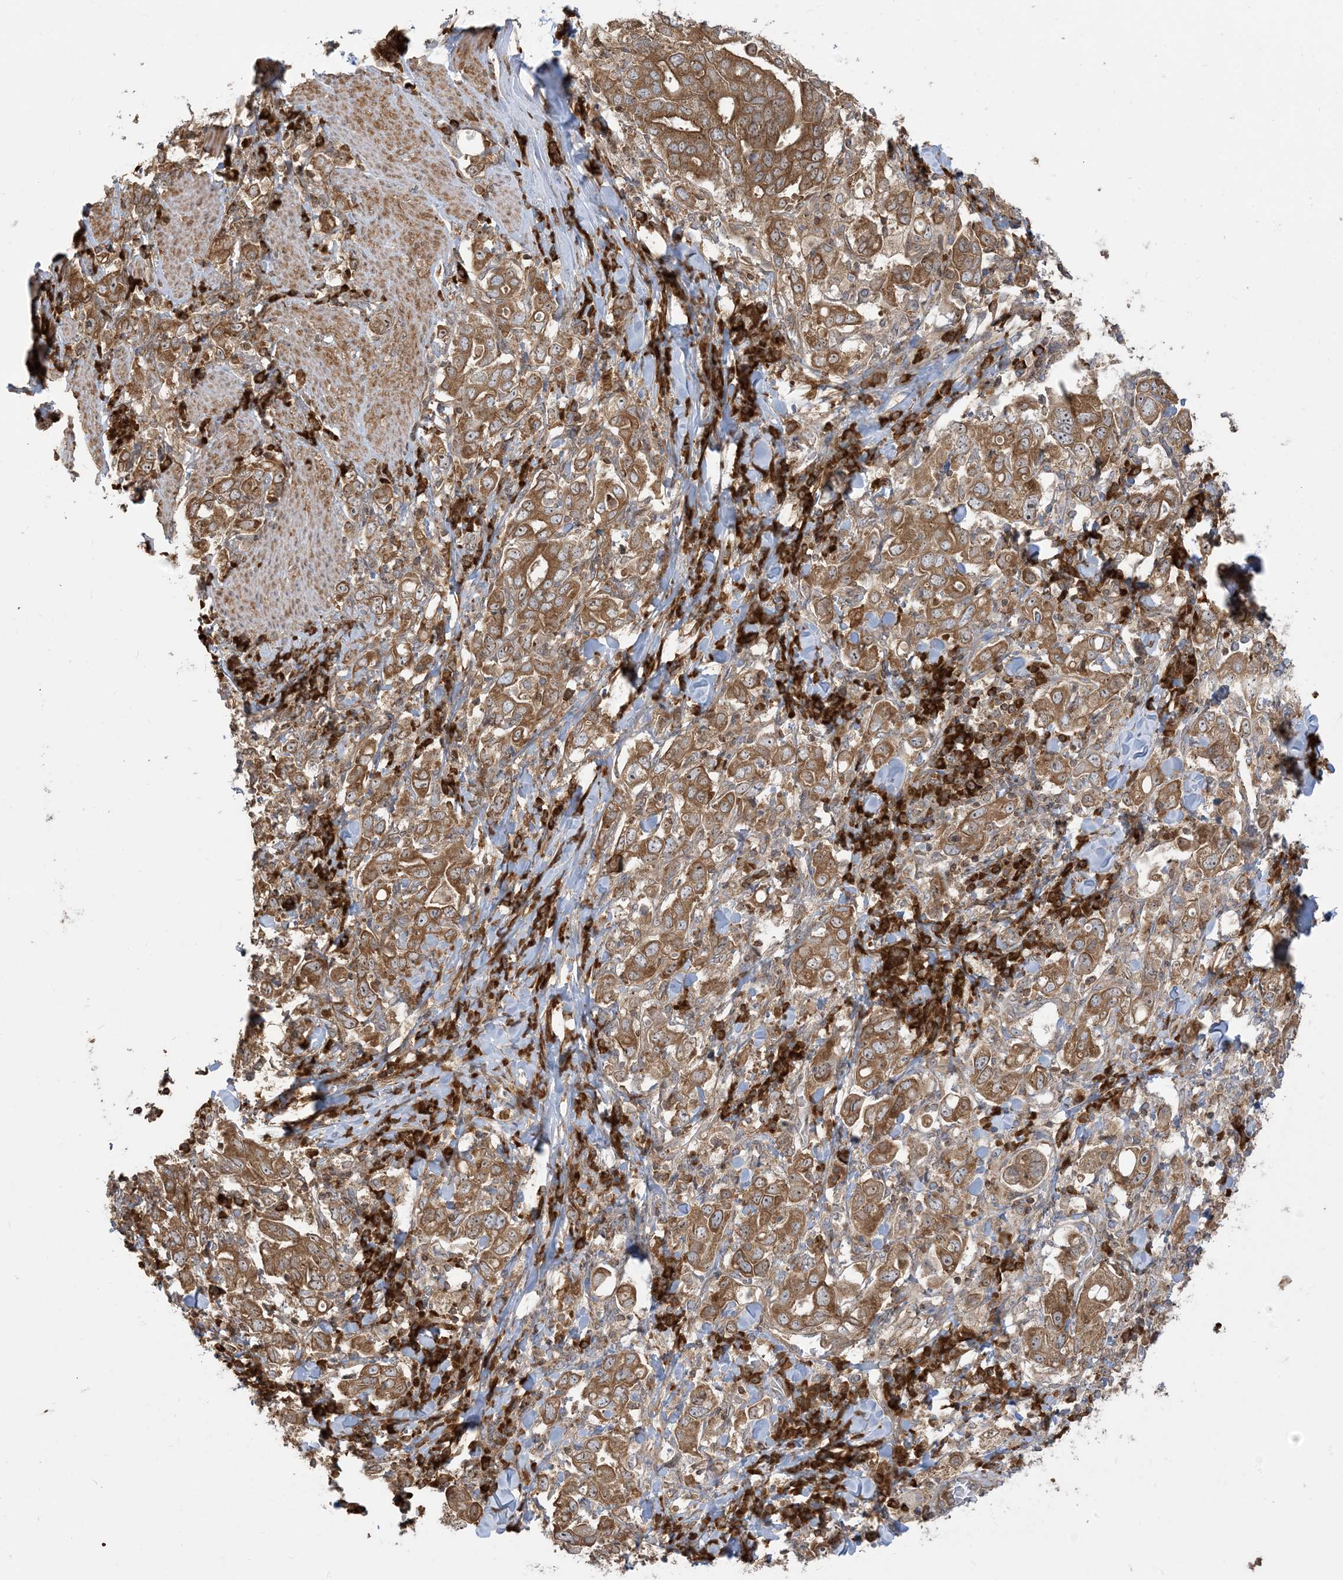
{"staining": {"intensity": "moderate", "quantity": ">75%", "location": "cytoplasmic/membranous,nuclear"}, "tissue": "stomach cancer", "cell_type": "Tumor cells", "image_type": "cancer", "snomed": [{"axis": "morphology", "description": "Adenocarcinoma, NOS"}, {"axis": "topography", "description": "Stomach, upper"}], "caption": "Stomach cancer (adenocarcinoma) was stained to show a protein in brown. There is medium levels of moderate cytoplasmic/membranous and nuclear staining in approximately >75% of tumor cells. Ihc stains the protein of interest in brown and the nuclei are stained blue.", "gene": "SRP72", "patient": {"sex": "male", "age": 62}}